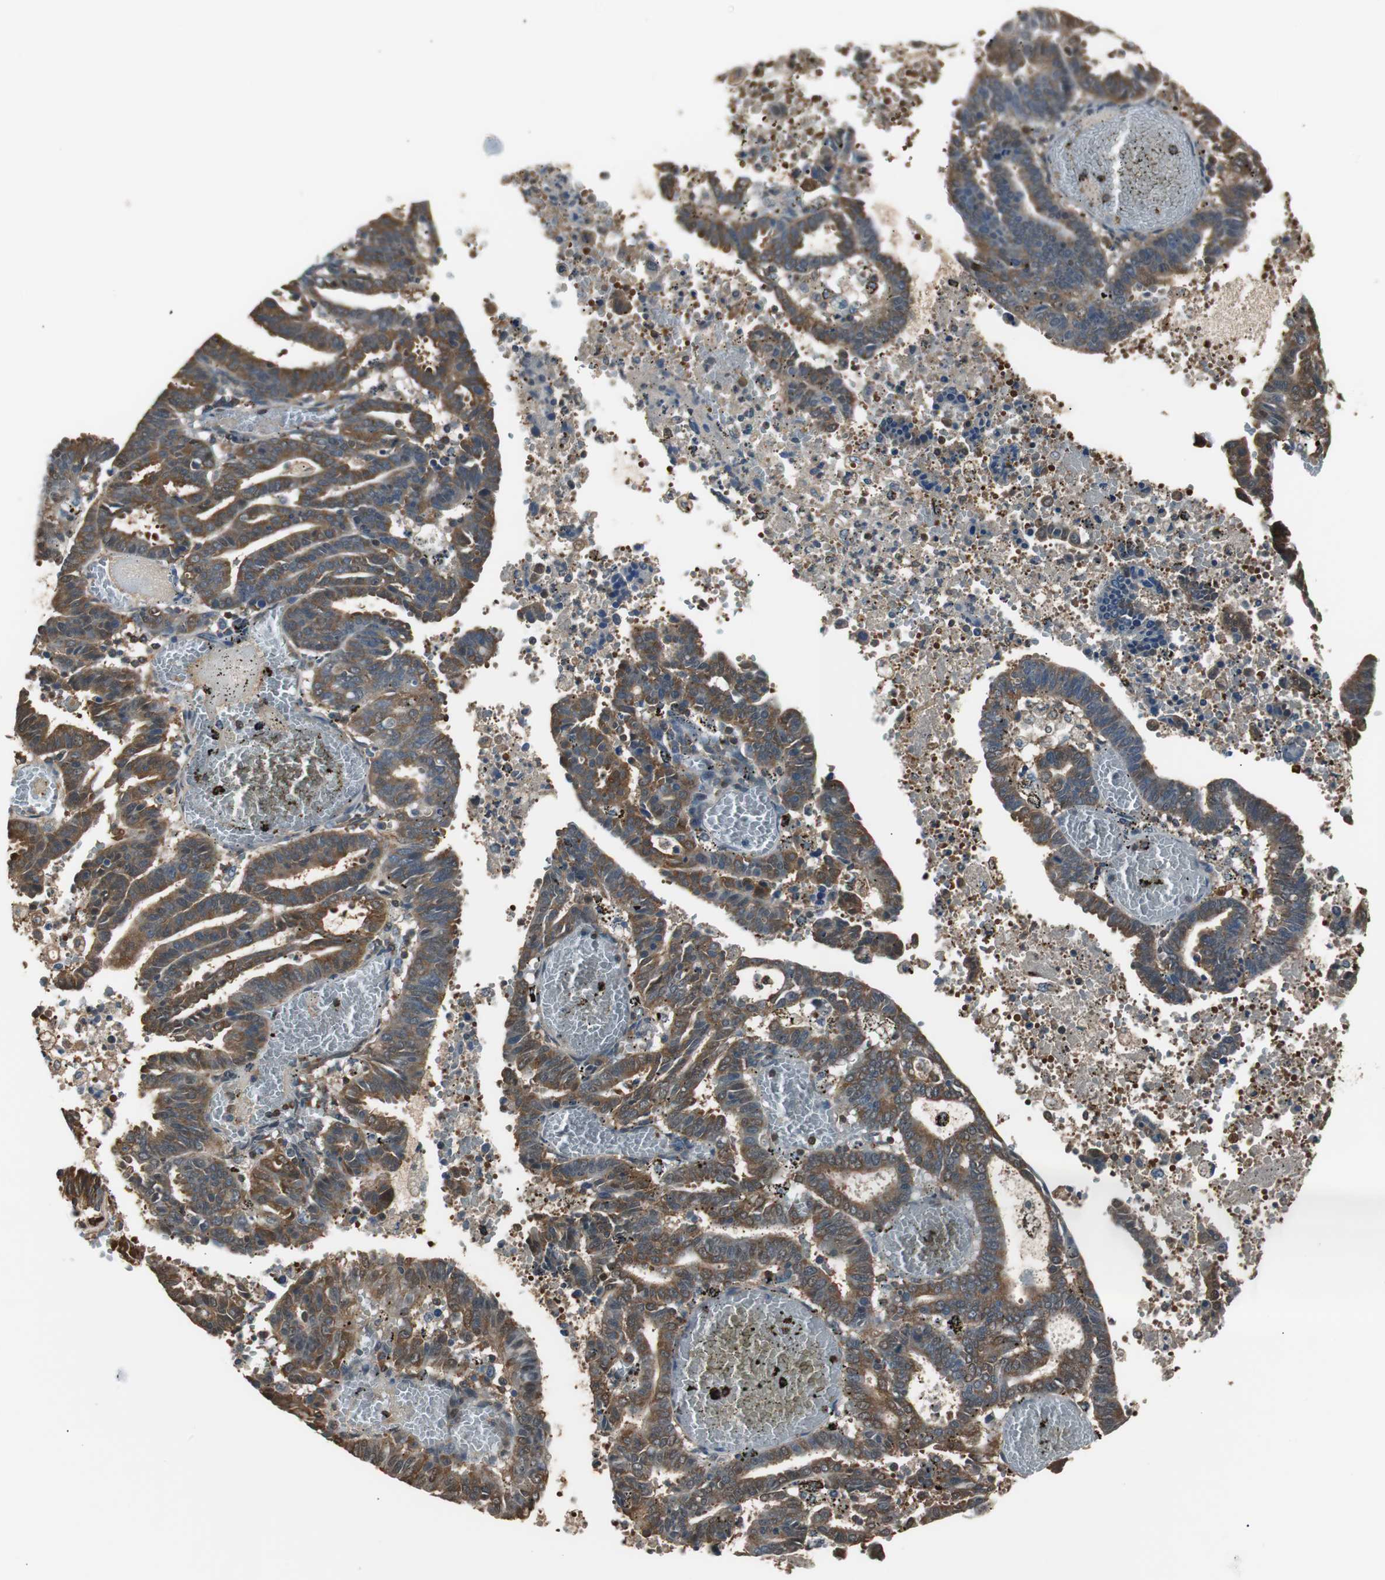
{"staining": {"intensity": "moderate", "quantity": ">75%", "location": "cytoplasmic/membranous"}, "tissue": "endometrial cancer", "cell_type": "Tumor cells", "image_type": "cancer", "snomed": [{"axis": "morphology", "description": "Adenocarcinoma, NOS"}, {"axis": "topography", "description": "Uterus"}], "caption": "Immunohistochemistry (DAB) staining of endometrial cancer shows moderate cytoplasmic/membranous protein staining in about >75% of tumor cells.", "gene": "CAPNS1", "patient": {"sex": "female", "age": 83}}